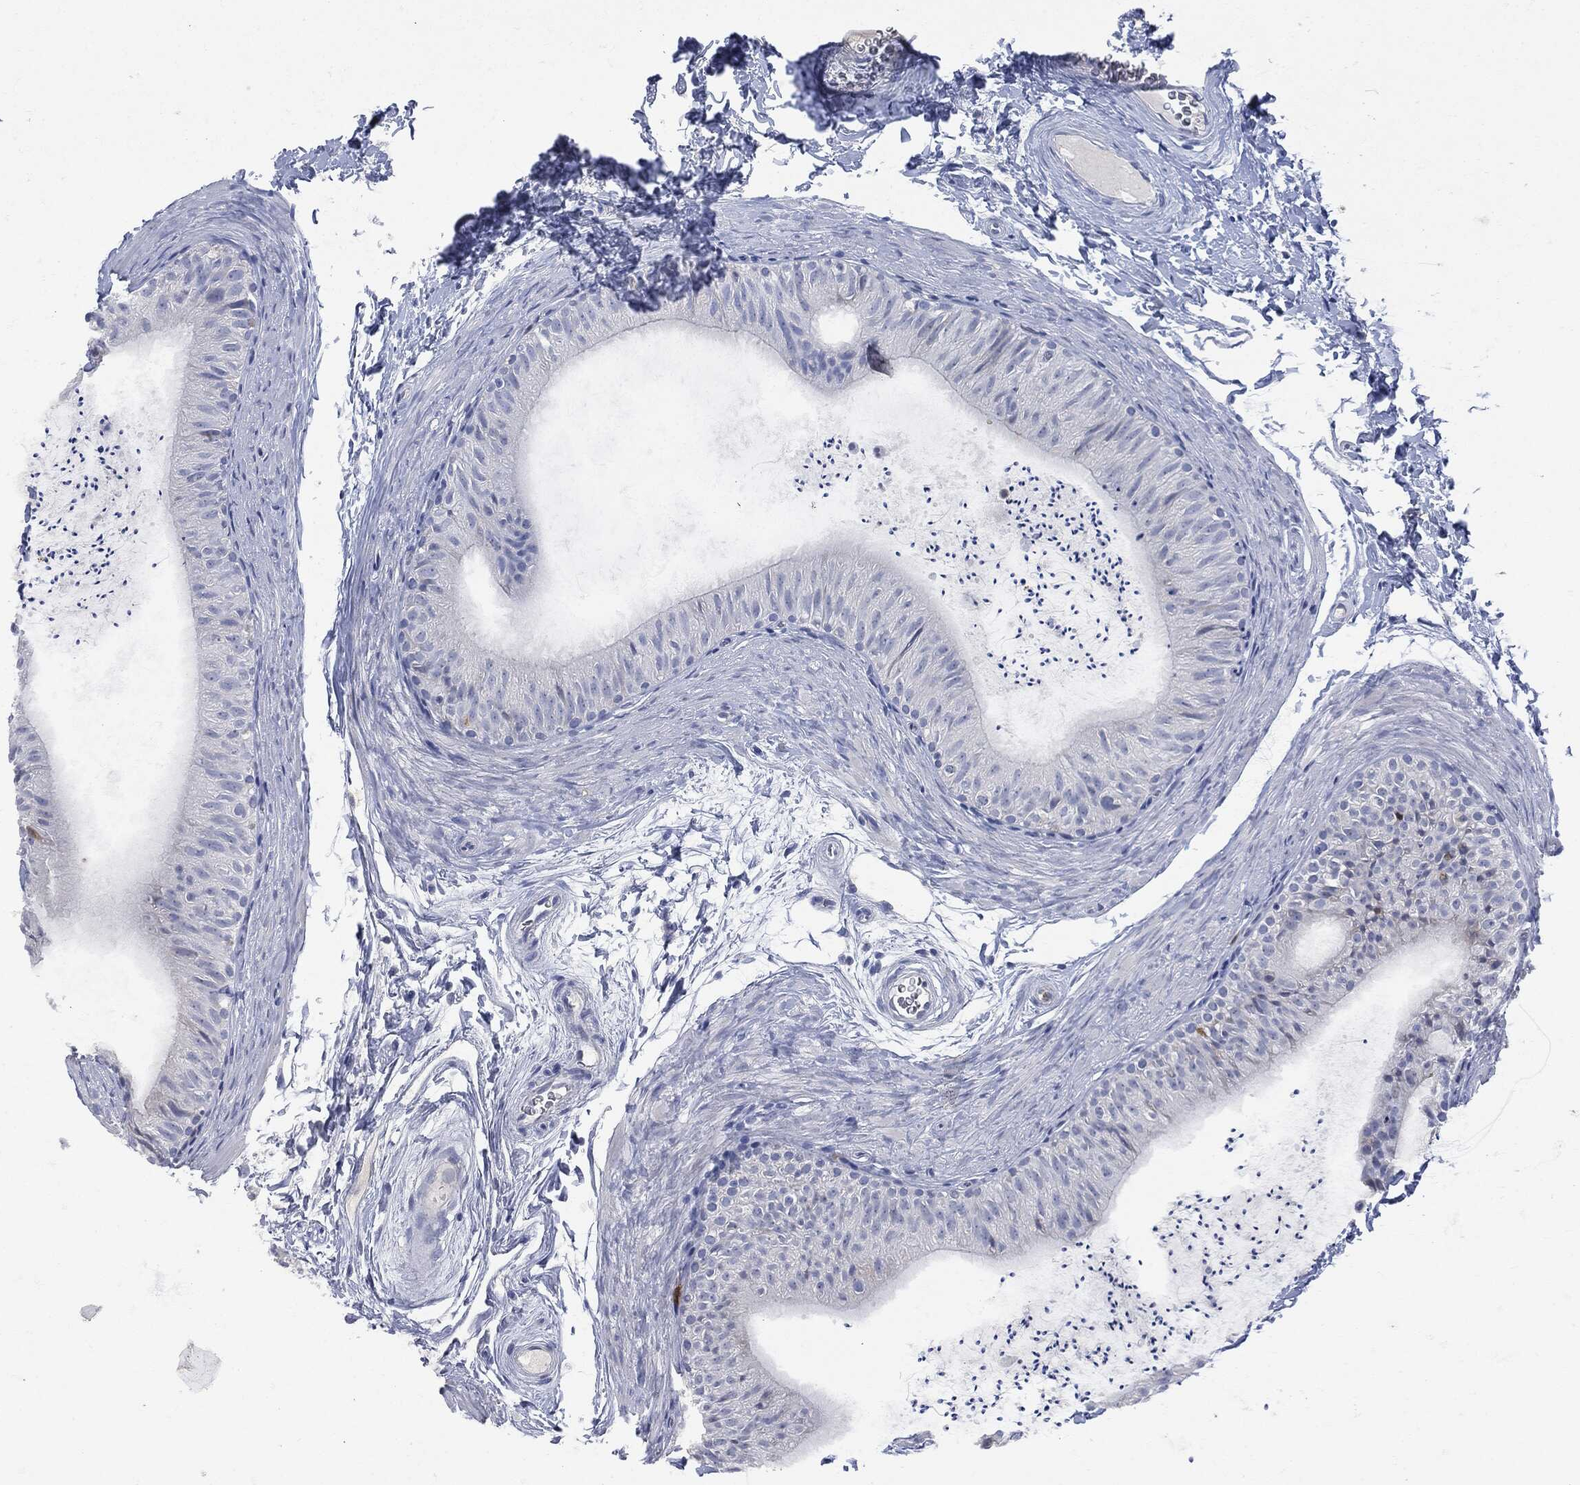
{"staining": {"intensity": "negative", "quantity": "none", "location": "none"}, "tissue": "epididymis", "cell_type": "Glandular cells", "image_type": "normal", "snomed": [{"axis": "morphology", "description": "Normal tissue, NOS"}, {"axis": "topography", "description": "Epididymis"}], "caption": "Immunohistochemistry image of unremarkable human epididymis stained for a protein (brown), which shows no expression in glandular cells. Brightfield microscopy of IHC stained with DAB (3,3'-diaminobenzidine) (brown) and hematoxylin (blue), captured at high magnification.", "gene": "UBE2C", "patient": {"sex": "male", "age": 34}}